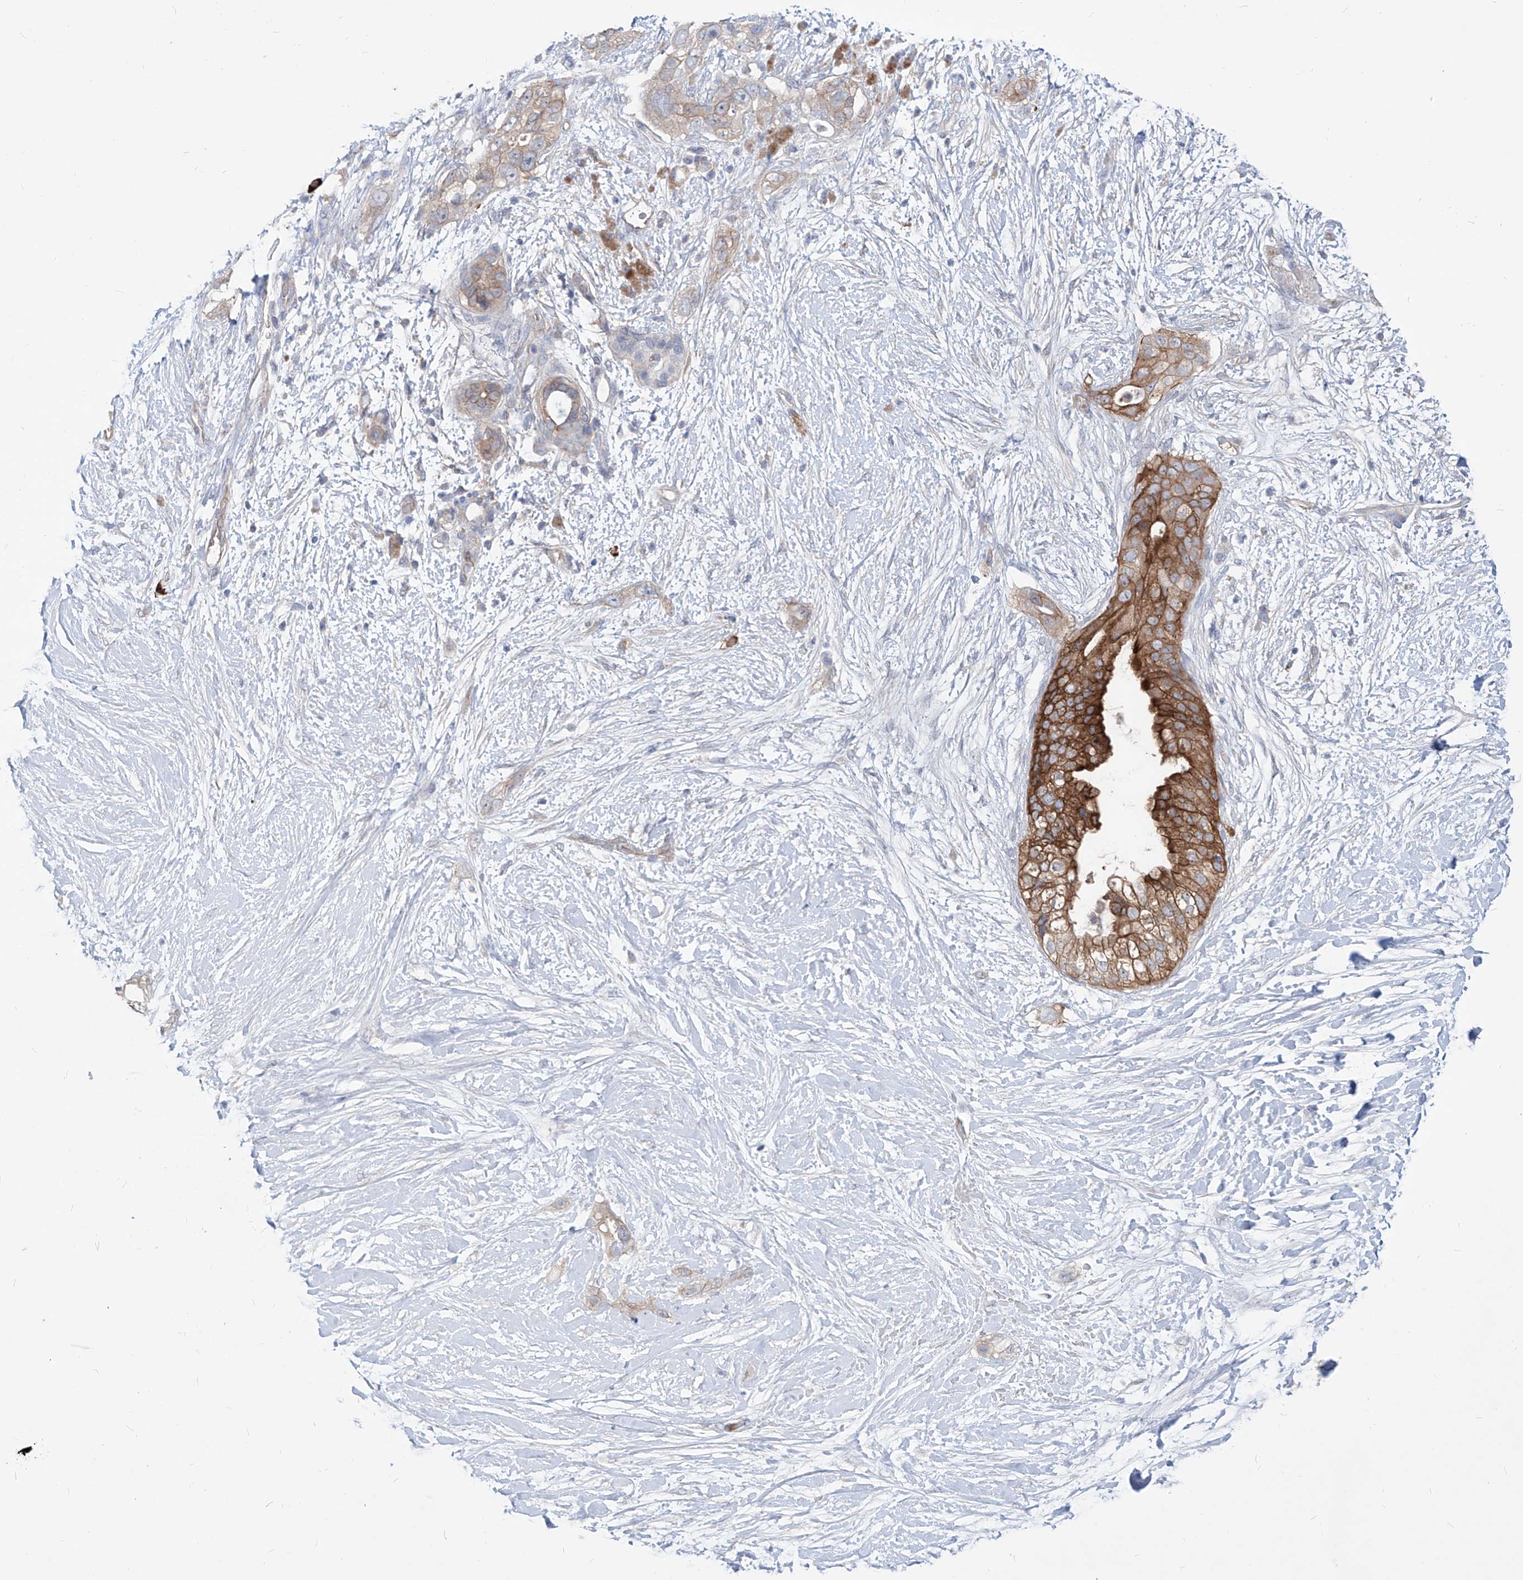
{"staining": {"intensity": "strong", "quantity": ">75%", "location": "cytoplasmic/membranous"}, "tissue": "pancreatic cancer", "cell_type": "Tumor cells", "image_type": "cancer", "snomed": [{"axis": "morphology", "description": "Adenocarcinoma, NOS"}, {"axis": "topography", "description": "Pancreas"}], "caption": "Pancreatic adenocarcinoma stained with a brown dye shows strong cytoplasmic/membranous positive positivity in approximately >75% of tumor cells.", "gene": "AKAP10", "patient": {"sex": "male", "age": 53}}